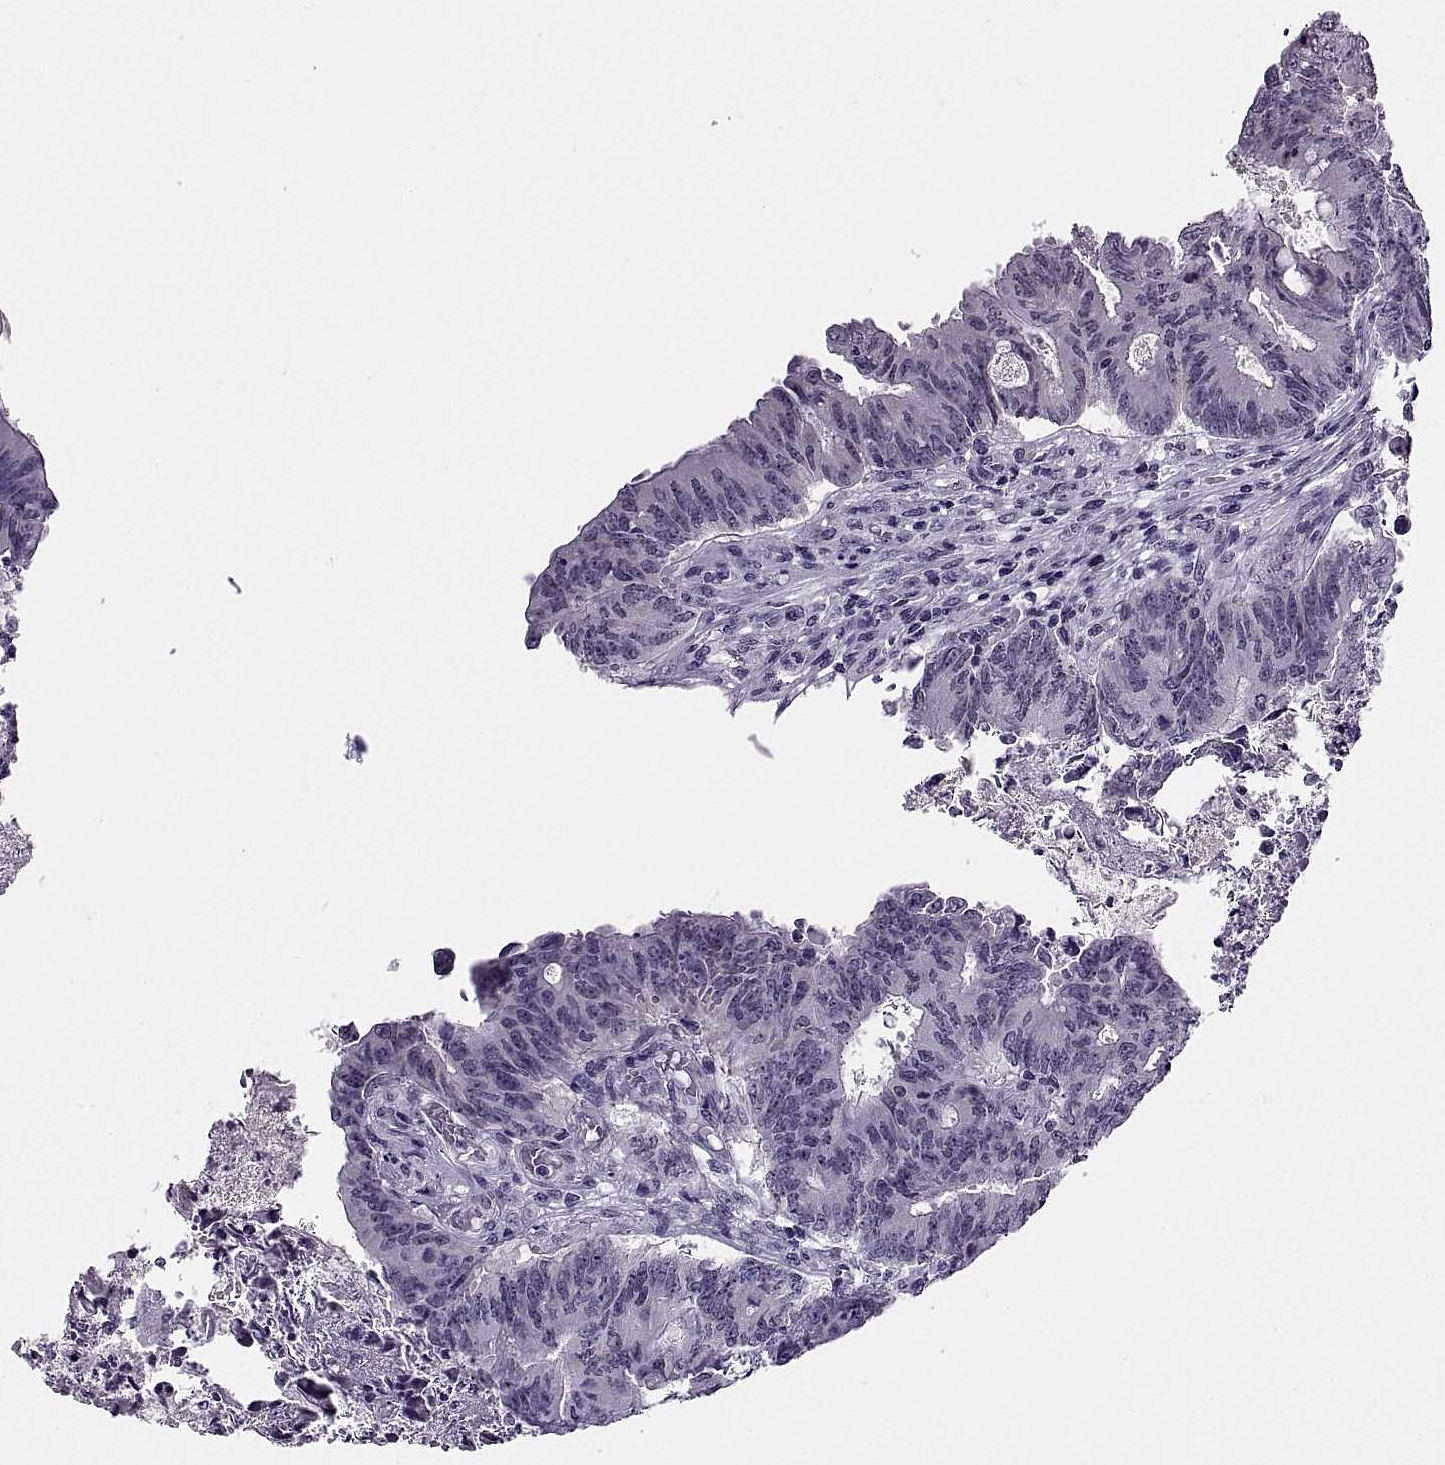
{"staining": {"intensity": "negative", "quantity": "none", "location": "none"}, "tissue": "colorectal cancer", "cell_type": "Tumor cells", "image_type": "cancer", "snomed": [{"axis": "morphology", "description": "Adenocarcinoma, NOS"}, {"axis": "topography", "description": "Colon"}], "caption": "Tumor cells show no significant staining in adenocarcinoma (colorectal). (IHC, brightfield microscopy, high magnification).", "gene": "TBC1D3G", "patient": {"sex": "female", "age": 70}}